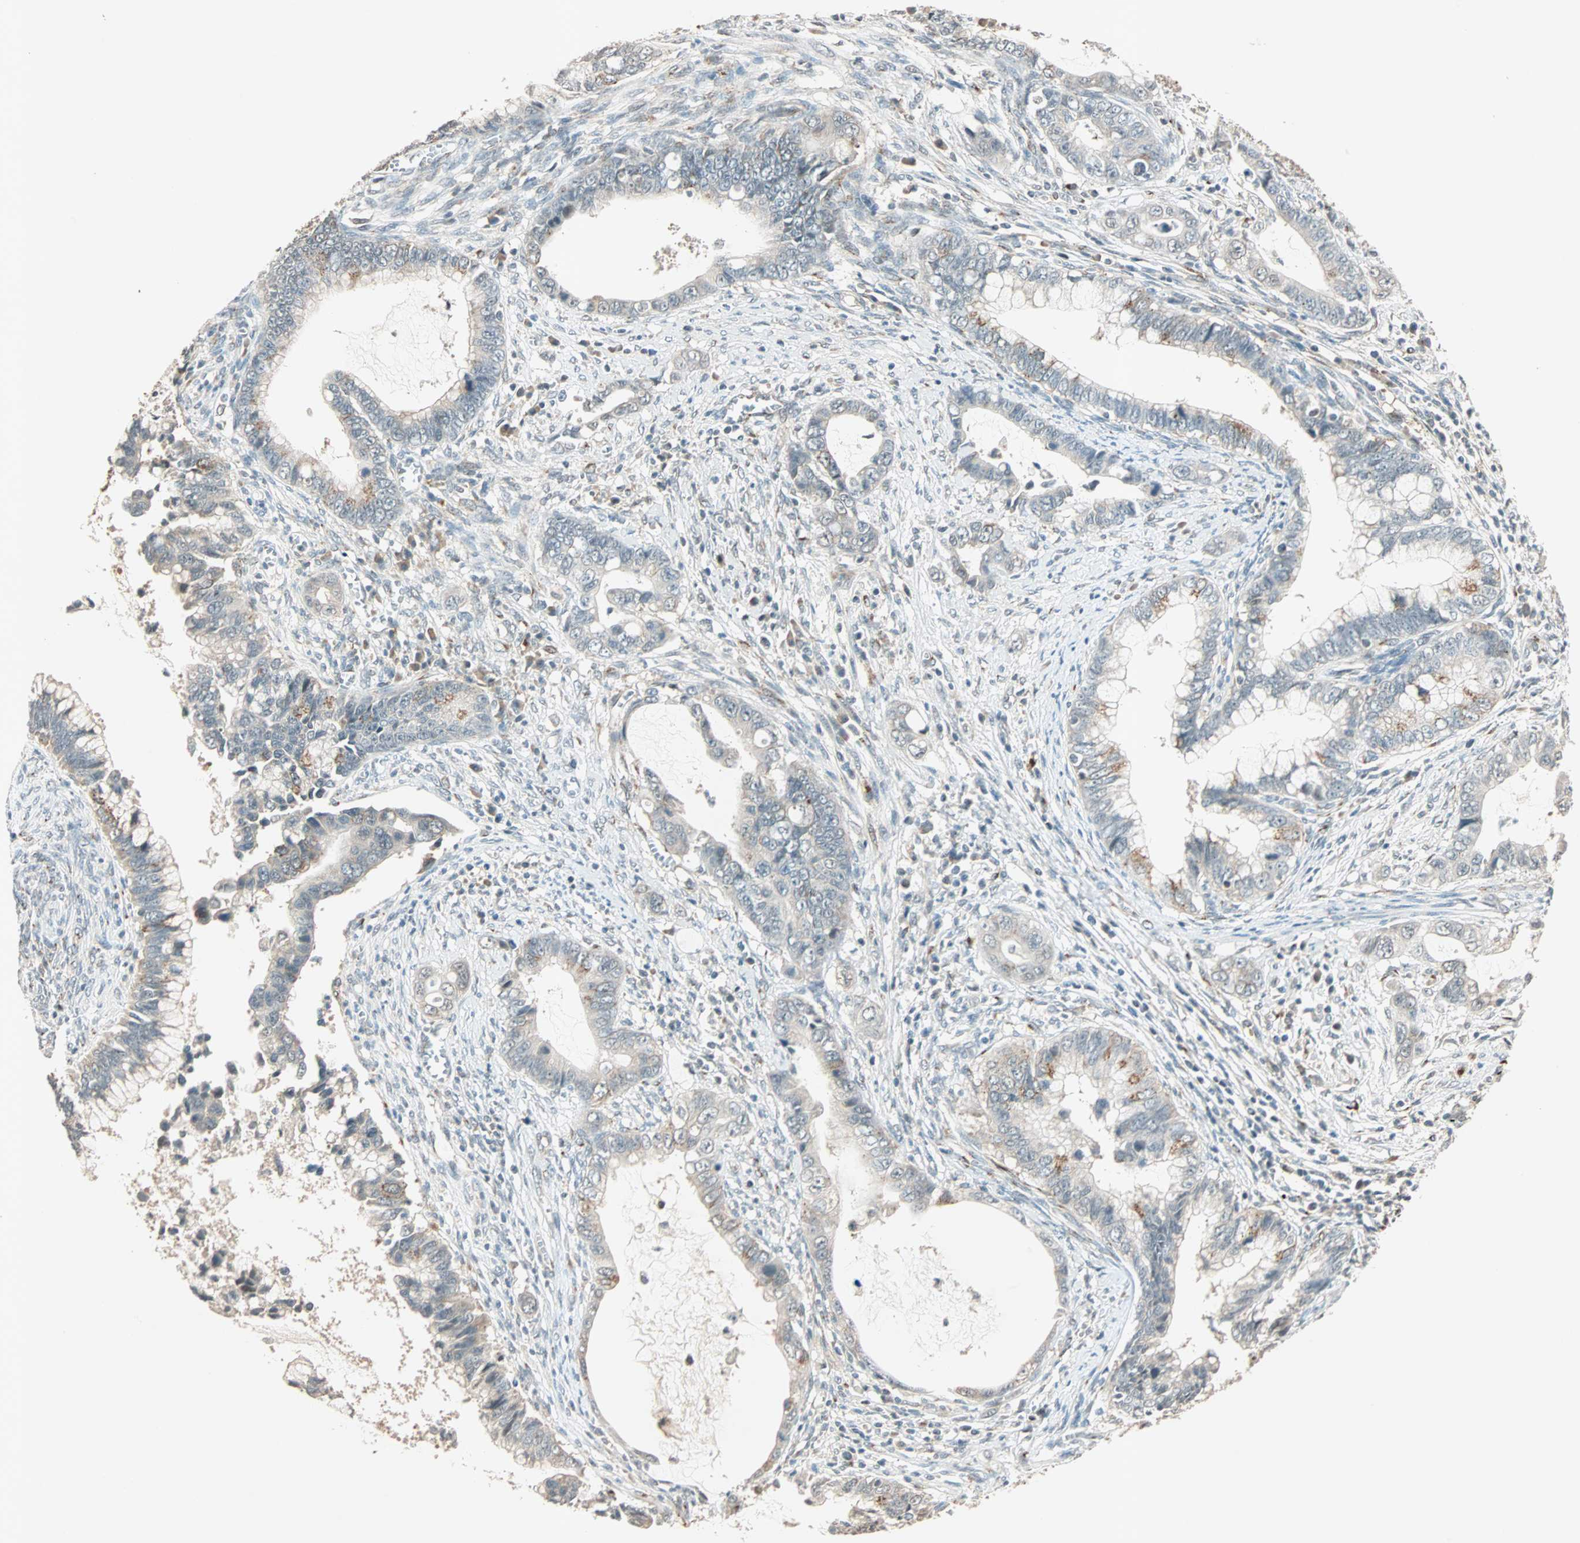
{"staining": {"intensity": "weak", "quantity": "<25%", "location": "cytoplasmic/membranous"}, "tissue": "cervical cancer", "cell_type": "Tumor cells", "image_type": "cancer", "snomed": [{"axis": "morphology", "description": "Adenocarcinoma, NOS"}, {"axis": "topography", "description": "Cervix"}], "caption": "DAB immunohistochemical staining of human cervical adenocarcinoma exhibits no significant positivity in tumor cells.", "gene": "PRDM2", "patient": {"sex": "female", "age": 44}}